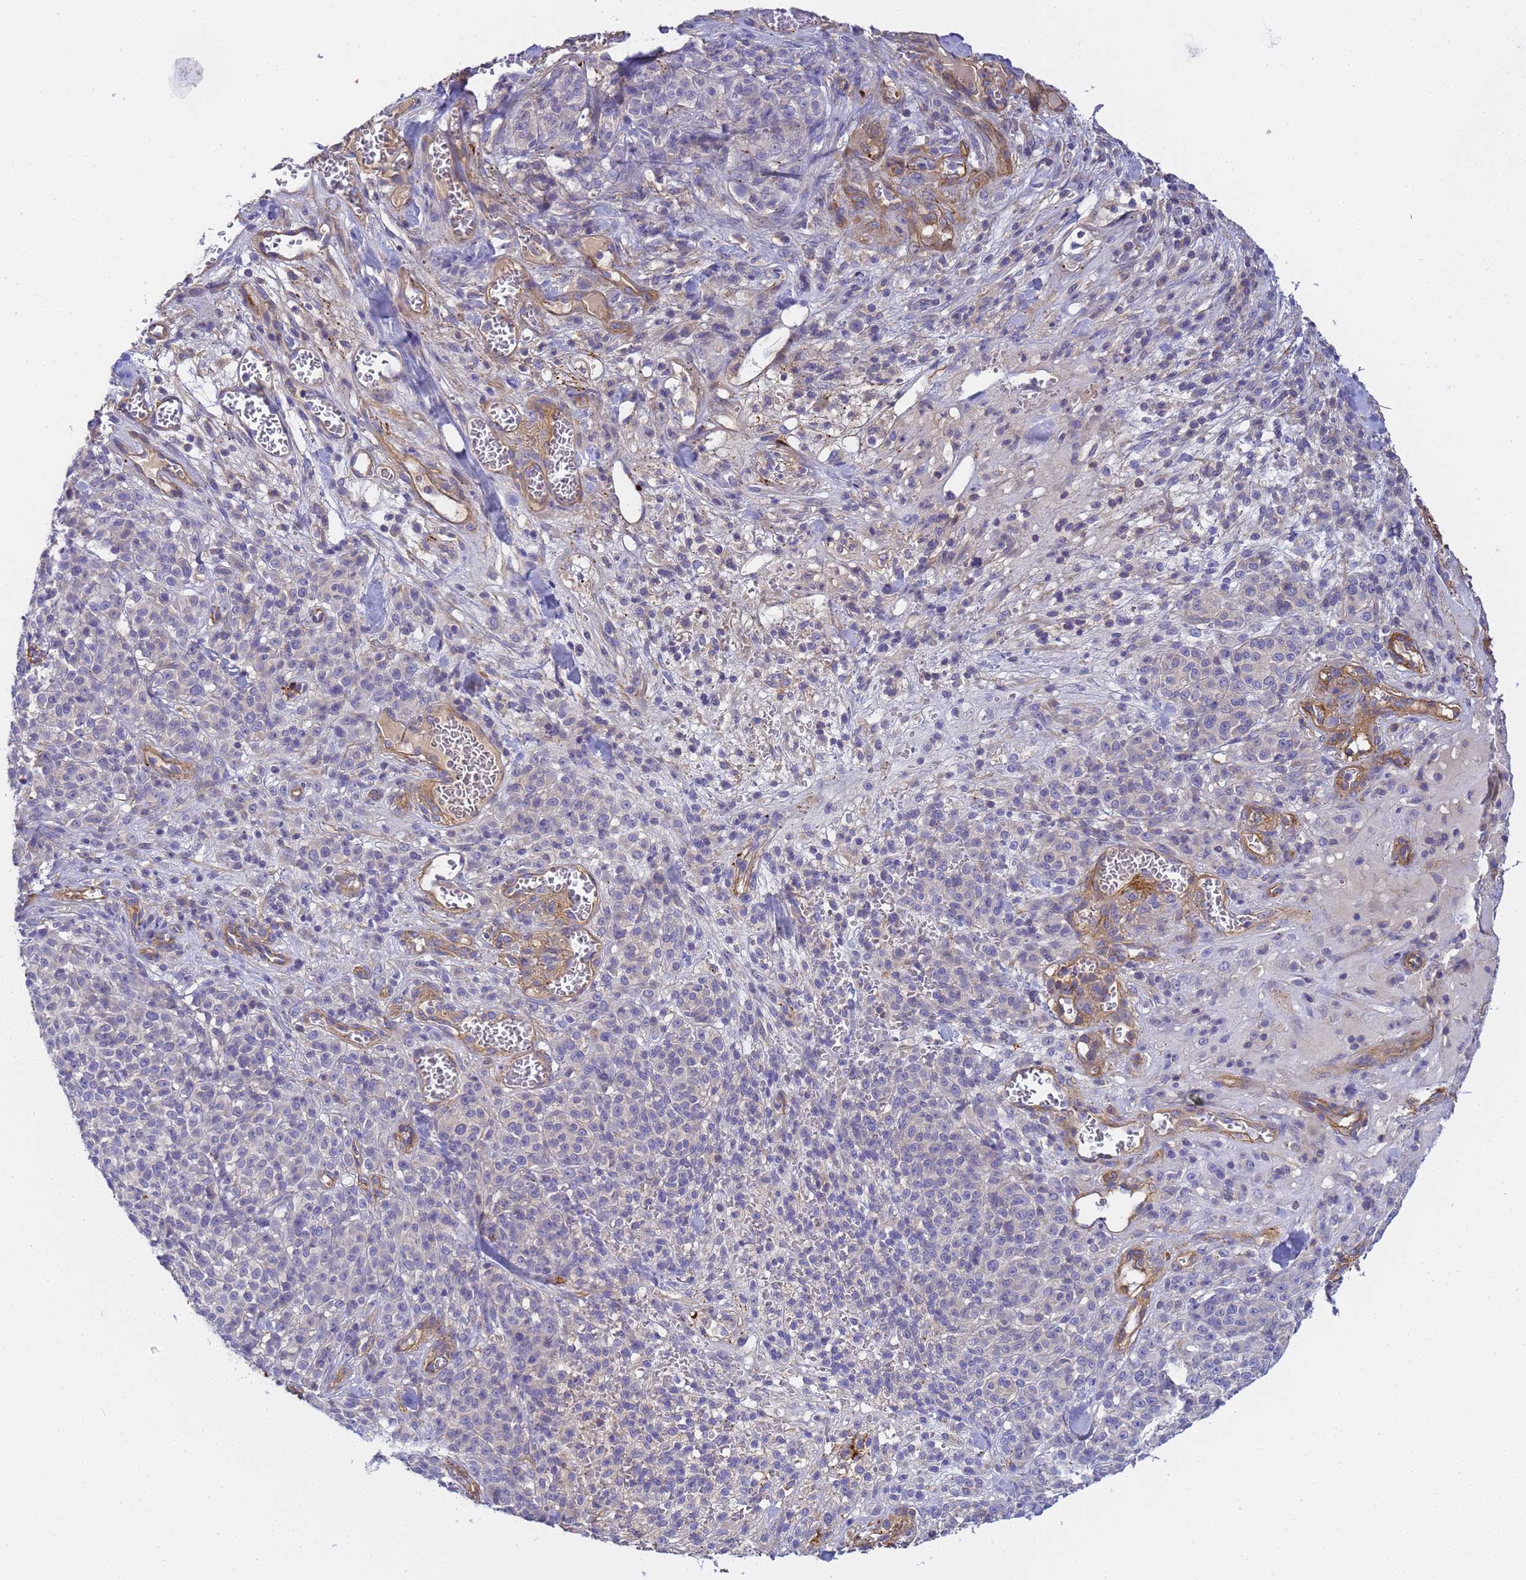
{"staining": {"intensity": "negative", "quantity": "none", "location": "none"}, "tissue": "melanoma", "cell_type": "Tumor cells", "image_type": "cancer", "snomed": [{"axis": "morphology", "description": "Normal tissue, NOS"}, {"axis": "morphology", "description": "Malignant melanoma, NOS"}, {"axis": "topography", "description": "Skin"}], "caption": "Human melanoma stained for a protein using IHC demonstrates no expression in tumor cells.", "gene": "MYL12A", "patient": {"sex": "female", "age": 34}}